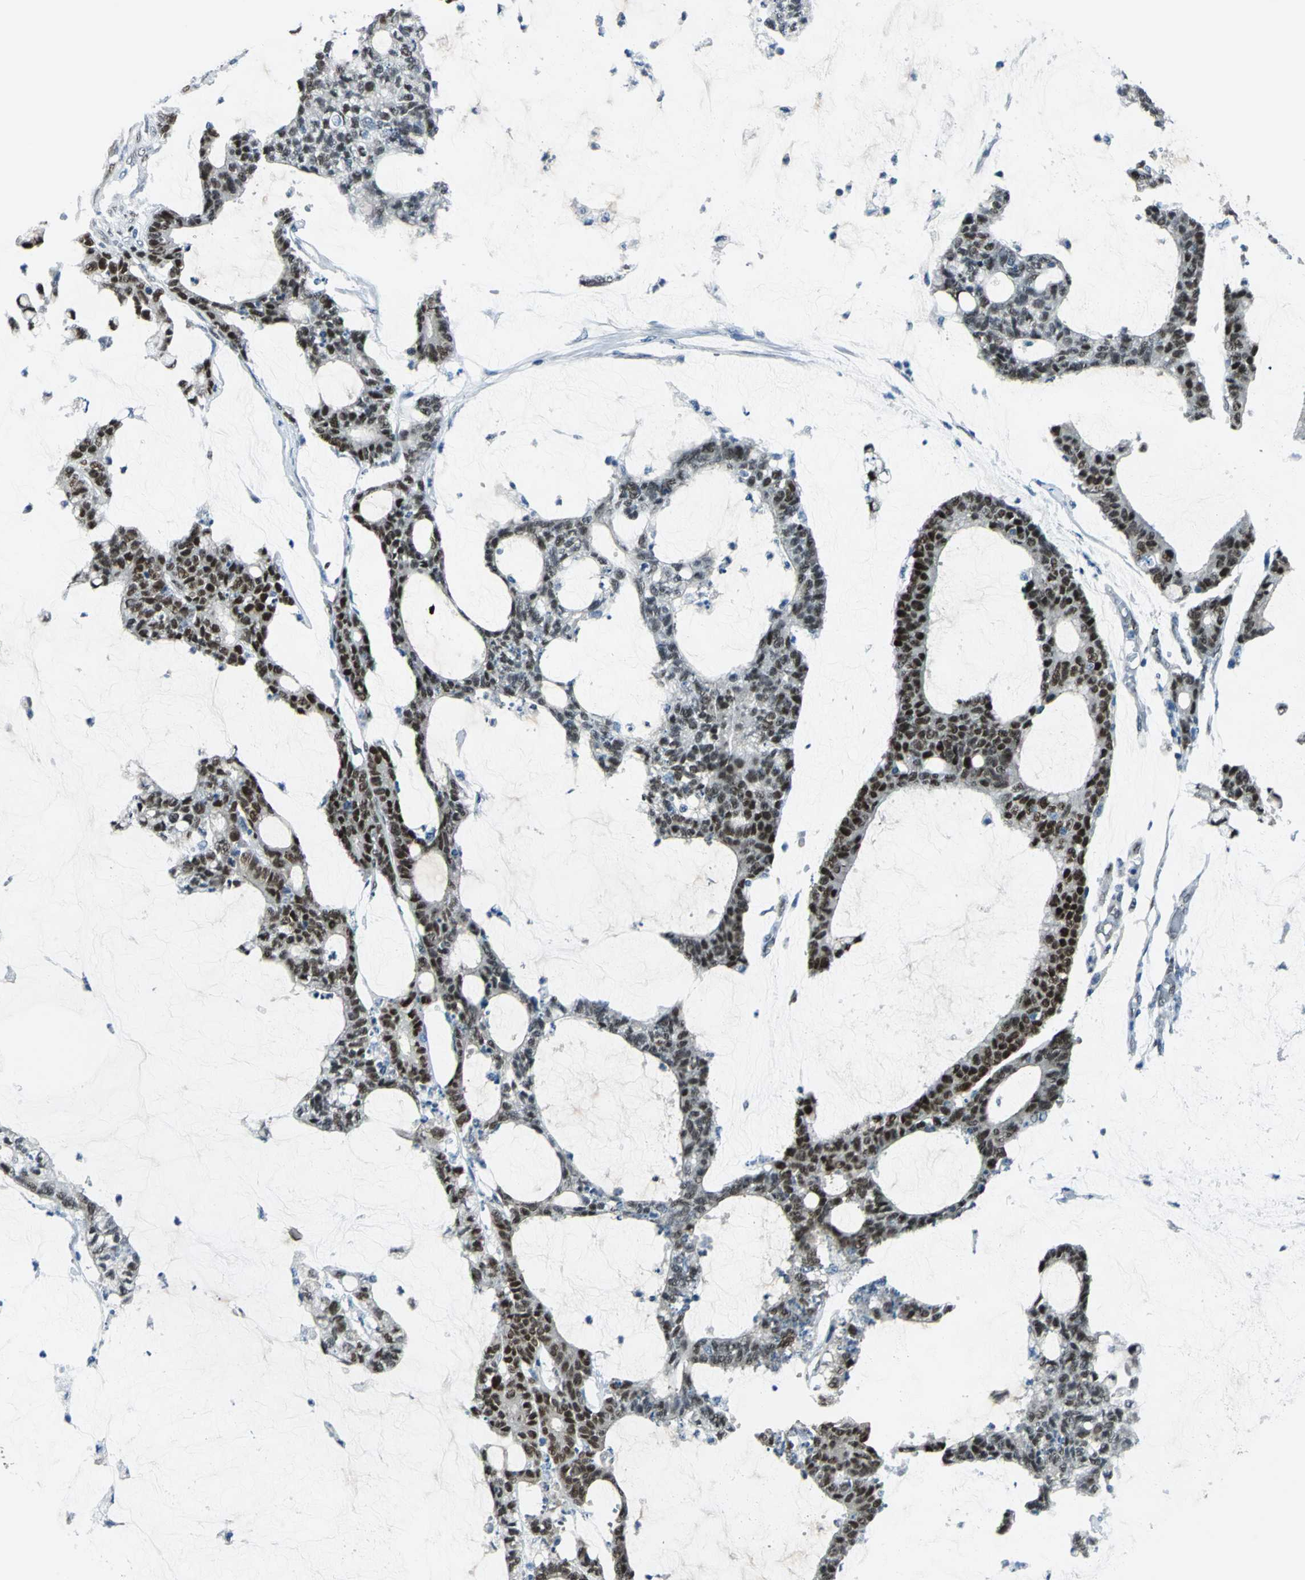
{"staining": {"intensity": "moderate", "quantity": ">75%", "location": "nuclear"}, "tissue": "colorectal cancer", "cell_type": "Tumor cells", "image_type": "cancer", "snomed": [{"axis": "morphology", "description": "Adenocarcinoma, NOS"}, {"axis": "topography", "description": "Colon"}], "caption": "Protein expression analysis of colorectal cancer (adenocarcinoma) exhibits moderate nuclear staining in about >75% of tumor cells.", "gene": "NFIA", "patient": {"sex": "female", "age": 84}}